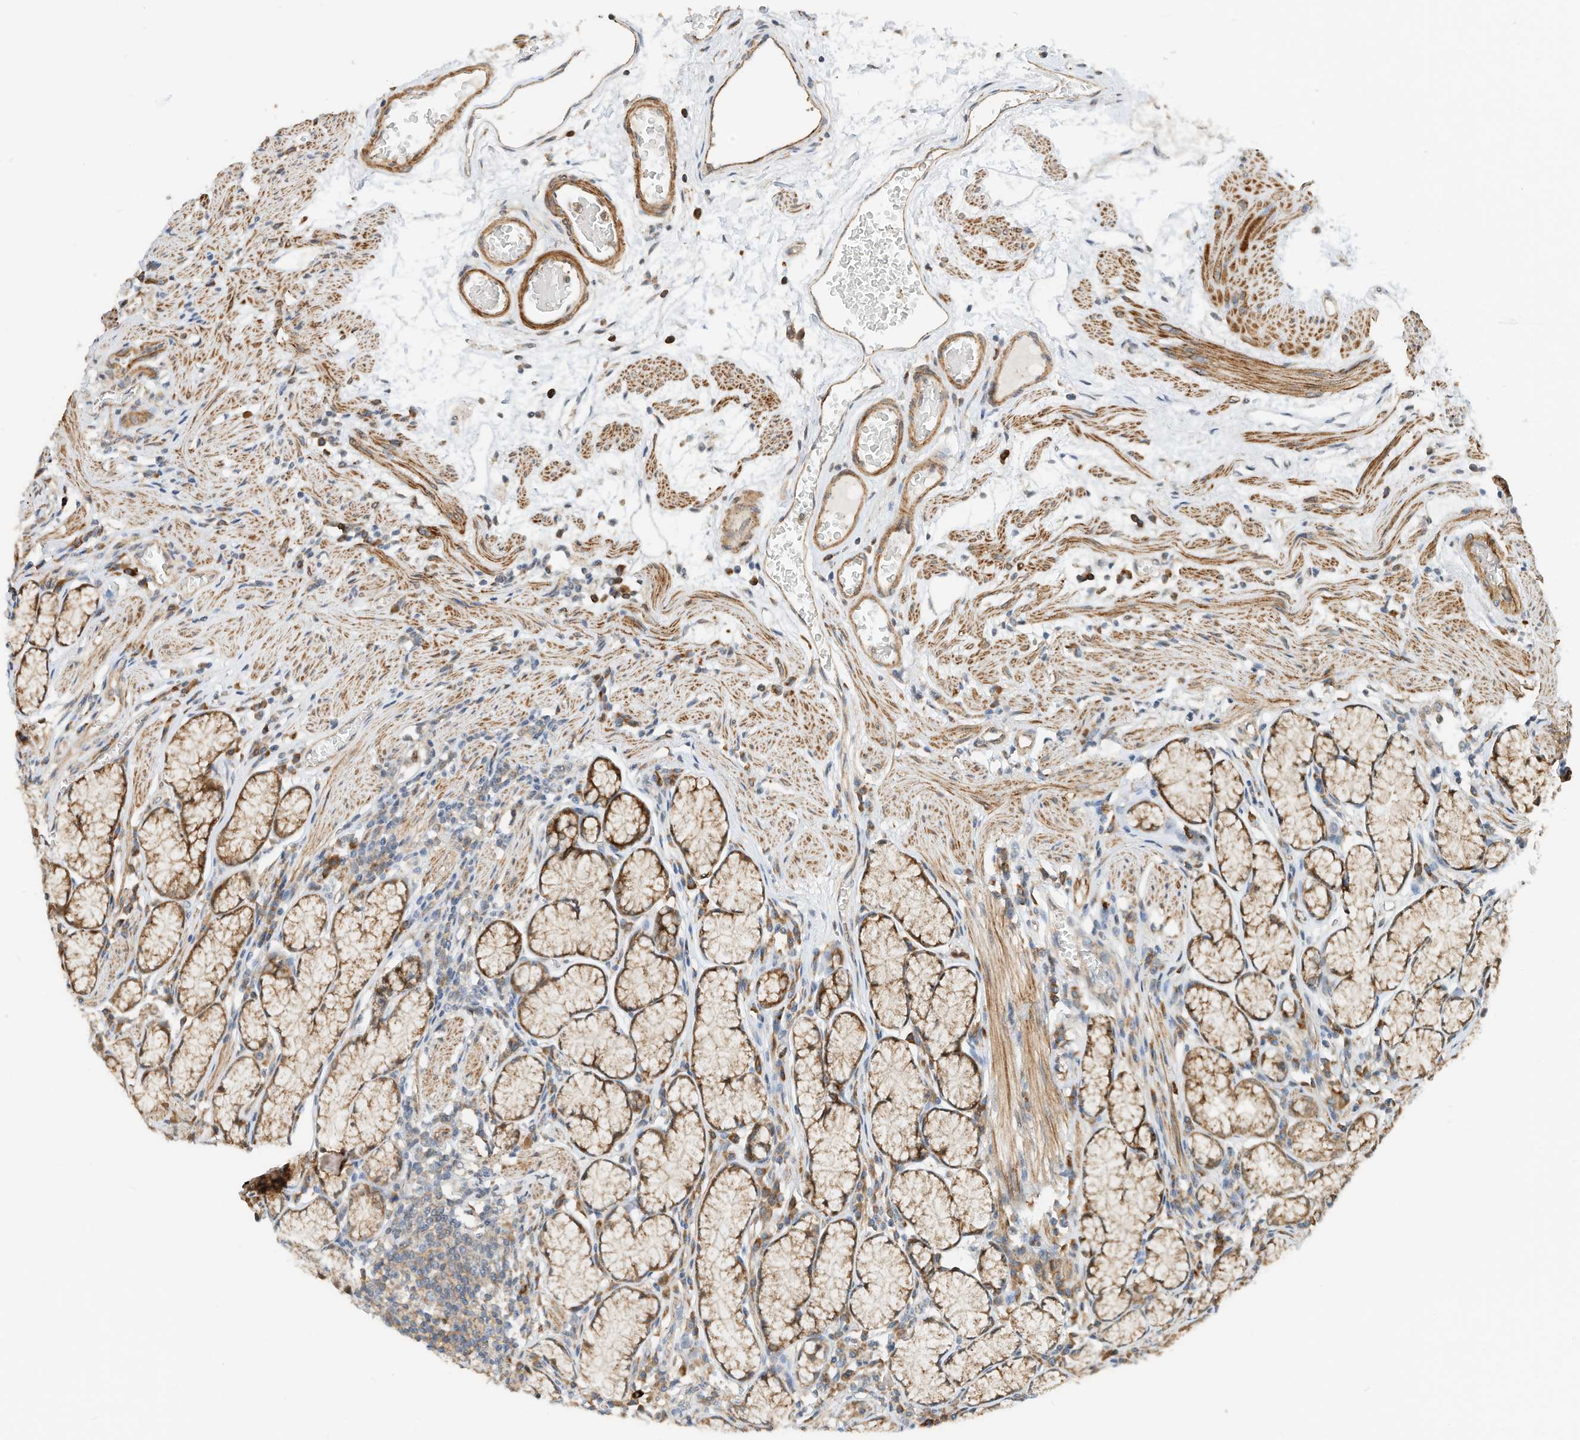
{"staining": {"intensity": "moderate", "quantity": ">75%", "location": "cytoplasmic/membranous"}, "tissue": "stomach", "cell_type": "Glandular cells", "image_type": "normal", "snomed": [{"axis": "morphology", "description": "Normal tissue, NOS"}, {"axis": "topography", "description": "Stomach"}], "caption": "IHC histopathology image of normal stomach stained for a protein (brown), which exhibits medium levels of moderate cytoplasmic/membranous staining in about >75% of glandular cells.", "gene": "CPAMD8", "patient": {"sex": "male", "age": 55}}